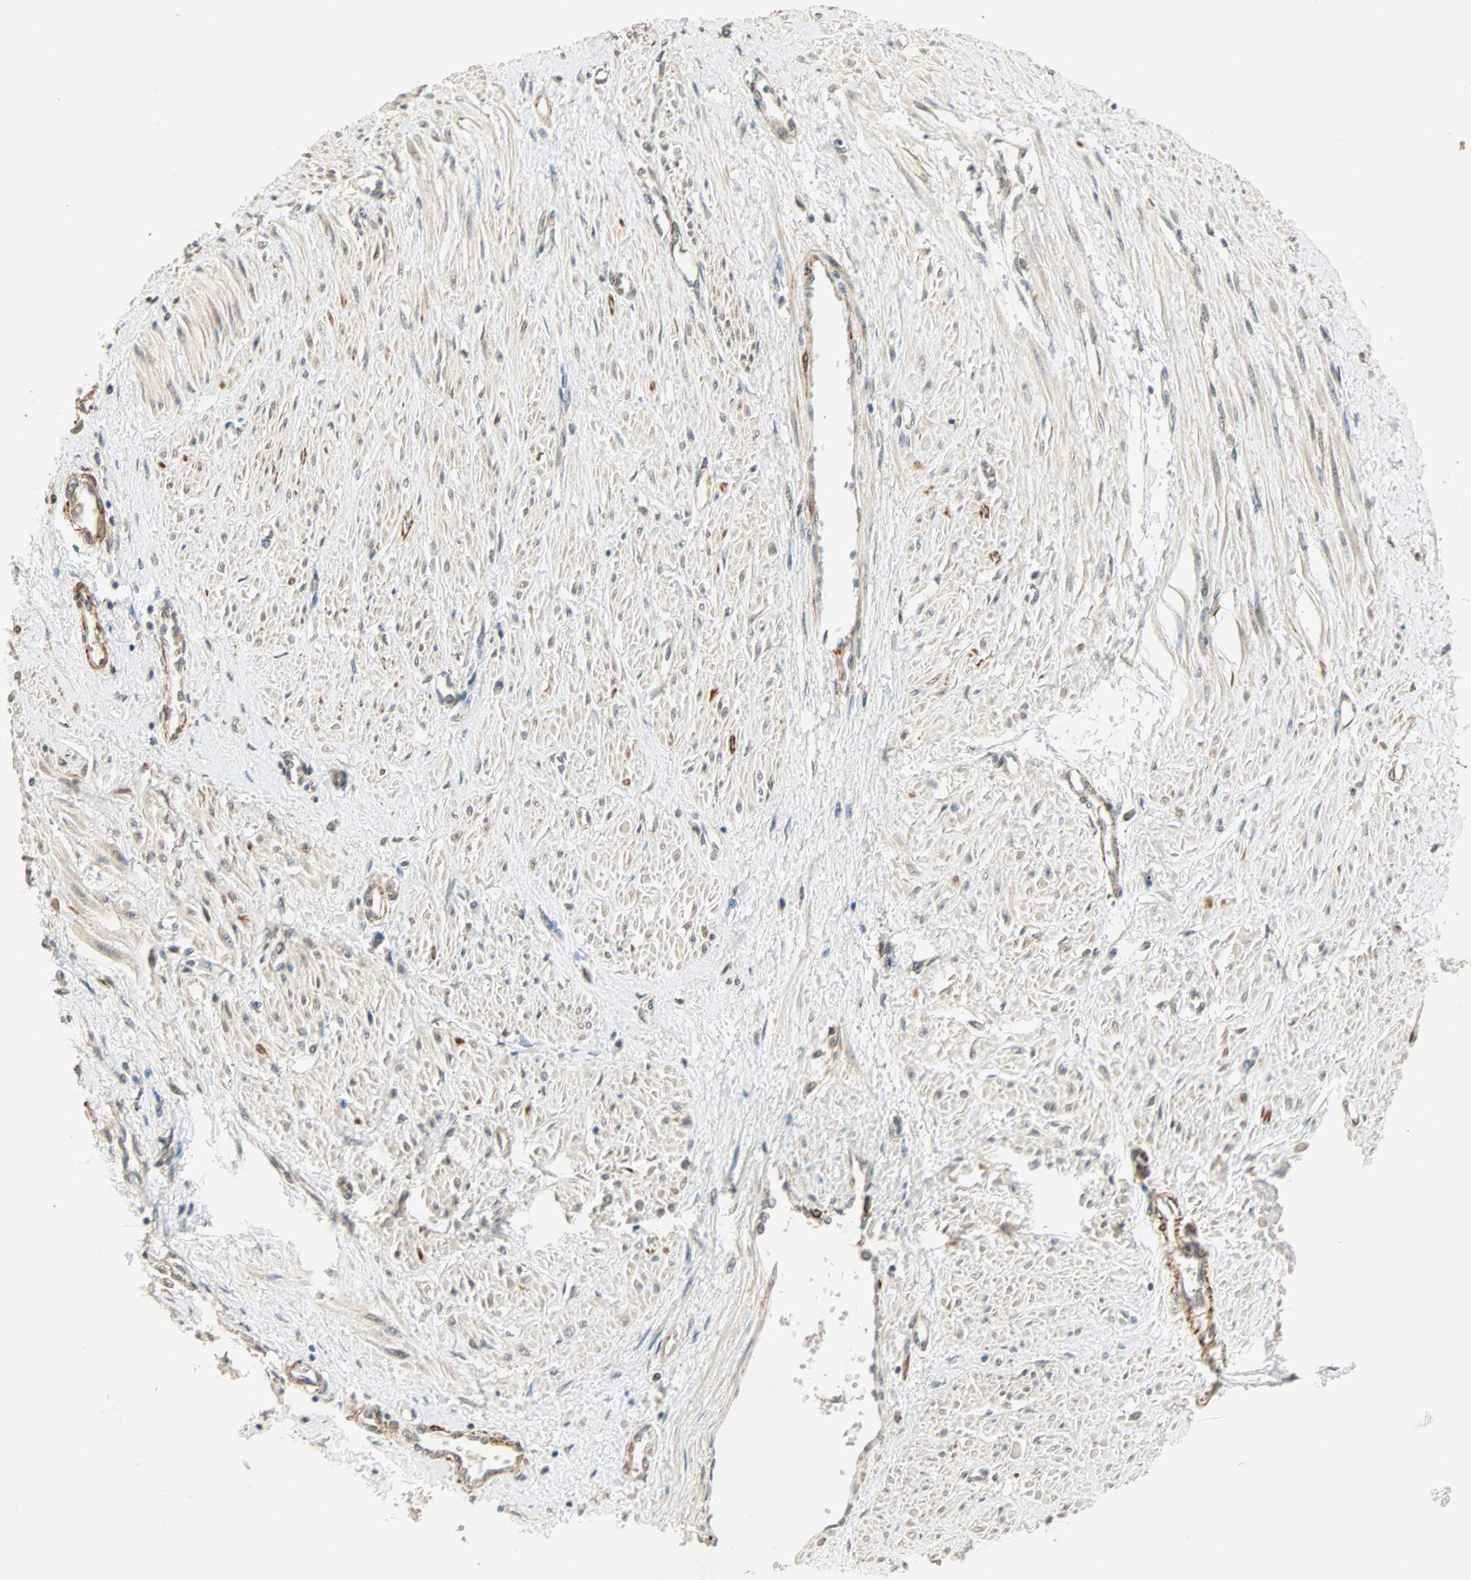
{"staining": {"intensity": "moderate", "quantity": "25%-75%", "location": "cytoplasmic/membranous"}, "tissue": "smooth muscle", "cell_type": "Smooth muscle cells", "image_type": "normal", "snomed": [{"axis": "morphology", "description": "Normal tissue, NOS"}, {"axis": "topography", "description": "Smooth muscle"}, {"axis": "topography", "description": "Uterus"}], "caption": "Immunohistochemistry micrograph of normal human smooth muscle stained for a protein (brown), which shows medium levels of moderate cytoplasmic/membranous expression in approximately 25%-75% of smooth muscle cells.", "gene": "QSER1", "patient": {"sex": "female", "age": 39}}